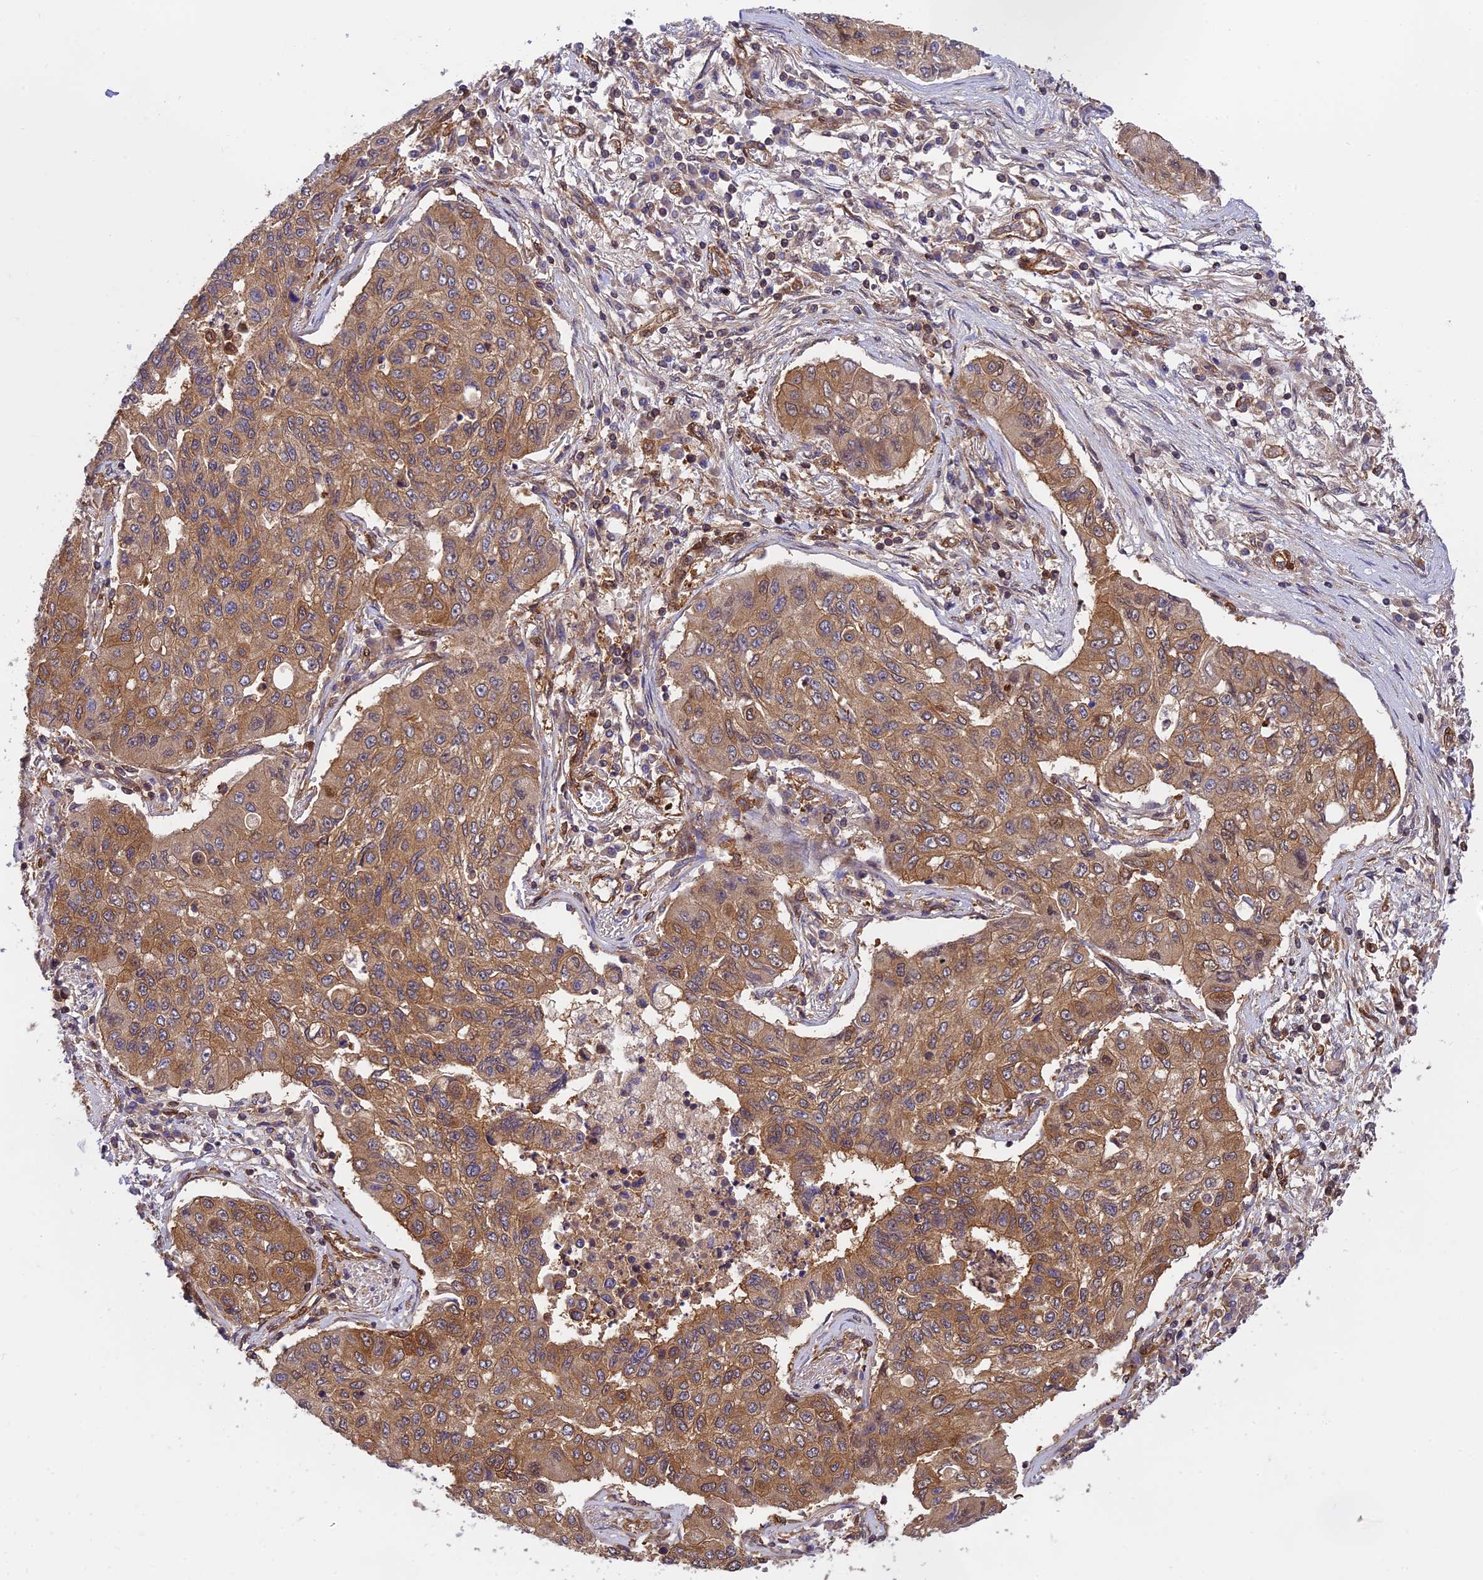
{"staining": {"intensity": "moderate", "quantity": ">75%", "location": "cytoplasmic/membranous"}, "tissue": "lung cancer", "cell_type": "Tumor cells", "image_type": "cancer", "snomed": [{"axis": "morphology", "description": "Squamous cell carcinoma, NOS"}, {"axis": "topography", "description": "Lung"}], "caption": "Lung squamous cell carcinoma tissue exhibits moderate cytoplasmic/membranous expression in approximately >75% of tumor cells, visualized by immunohistochemistry.", "gene": "EVI5L", "patient": {"sex": "male", "age": 74}}